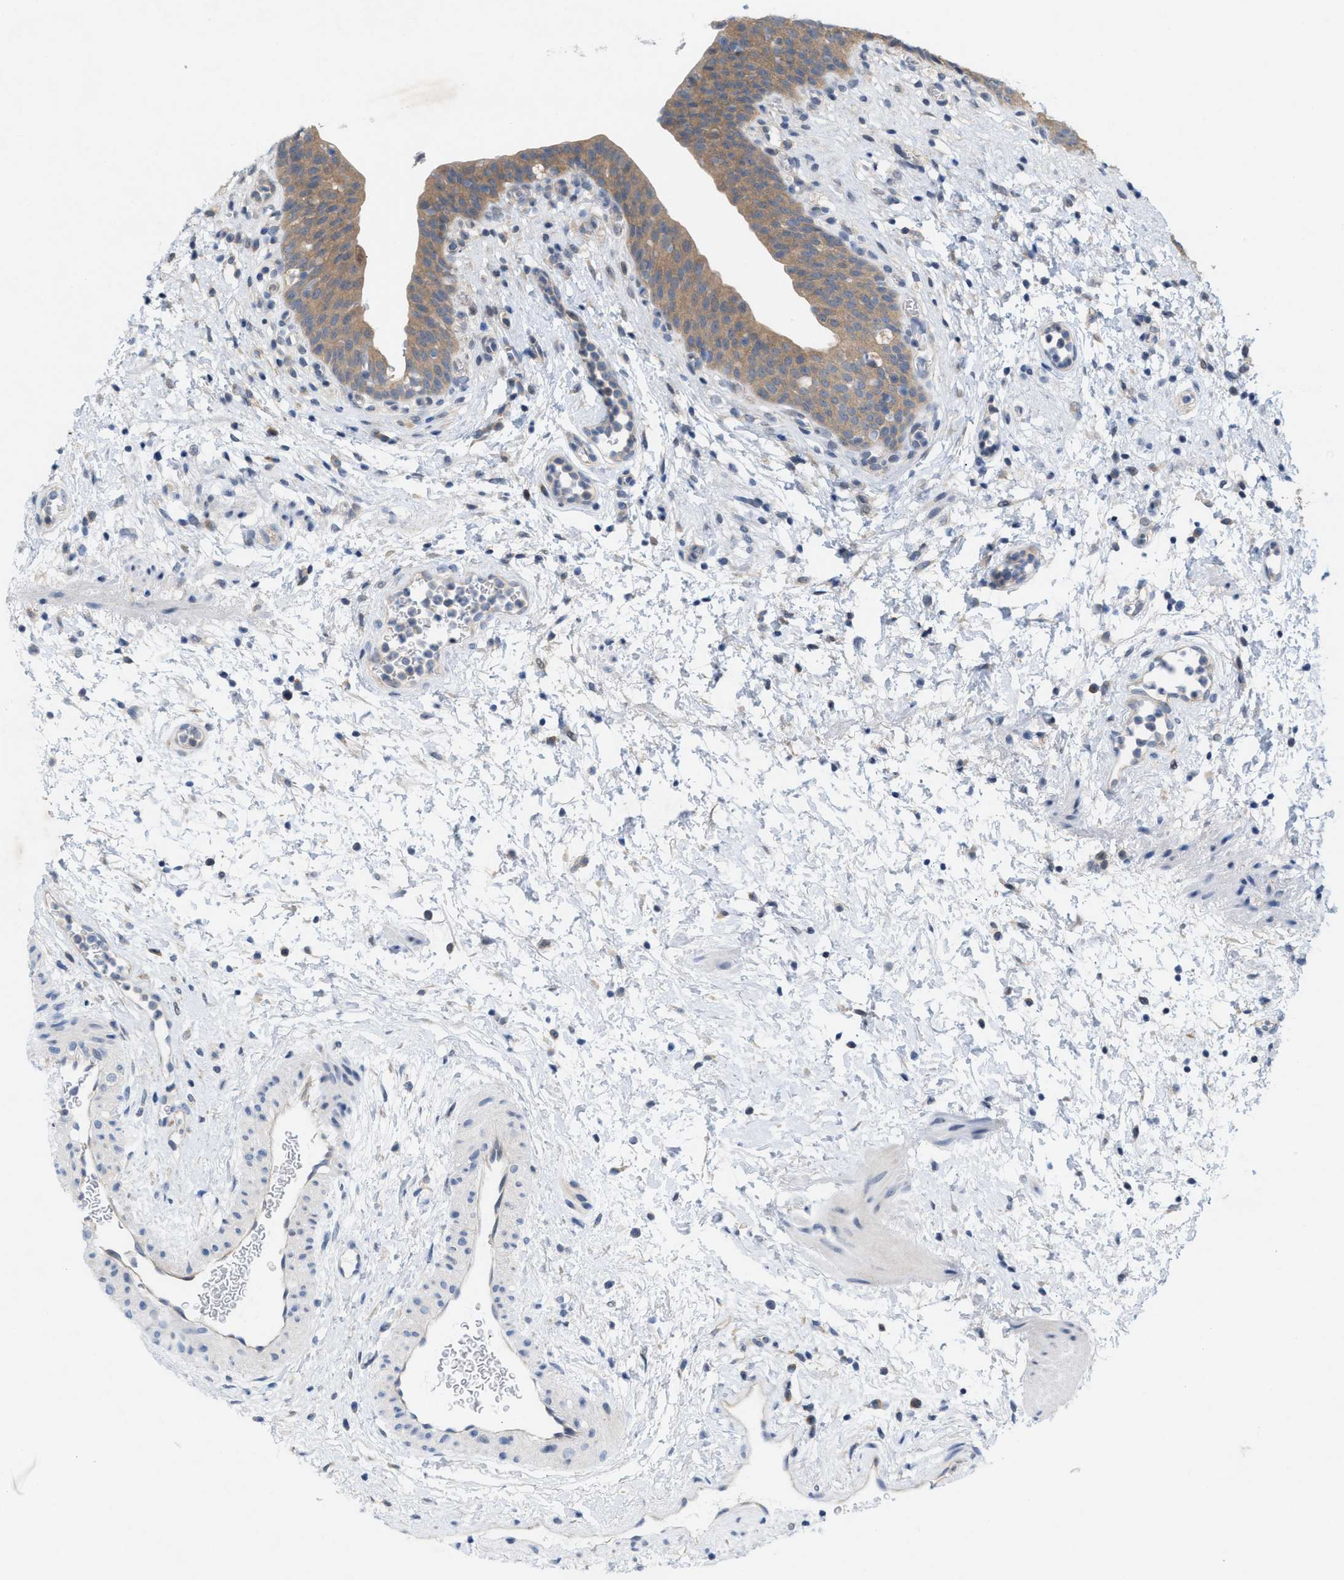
{"staining": {"intensity": "moderate", "quantity": "25%-75%", "location": "cytoplasmic/membranous"}, "tissue": "urinary bladder", "cell_type": "Urothelial cells", "image_type": "normal", "snomed": [{"axis": "morphology", "description": "Normal tissue, NOS"}, {"axis": "topography", "description": "Urinary bladder"}], "caption": "The immunohistochemical stain labels moderate cytoplasmic/membranous positivity in urothelial cells of benign urinary bladder. The protein is stained brown, and the nuclei are stained in blue (DAB (3,3'-diaminobenzidine) IHC with brightfield microscopy, high magnification).", "gene": "WIPI2", "patient": {"sex": "male", "age": 37}}